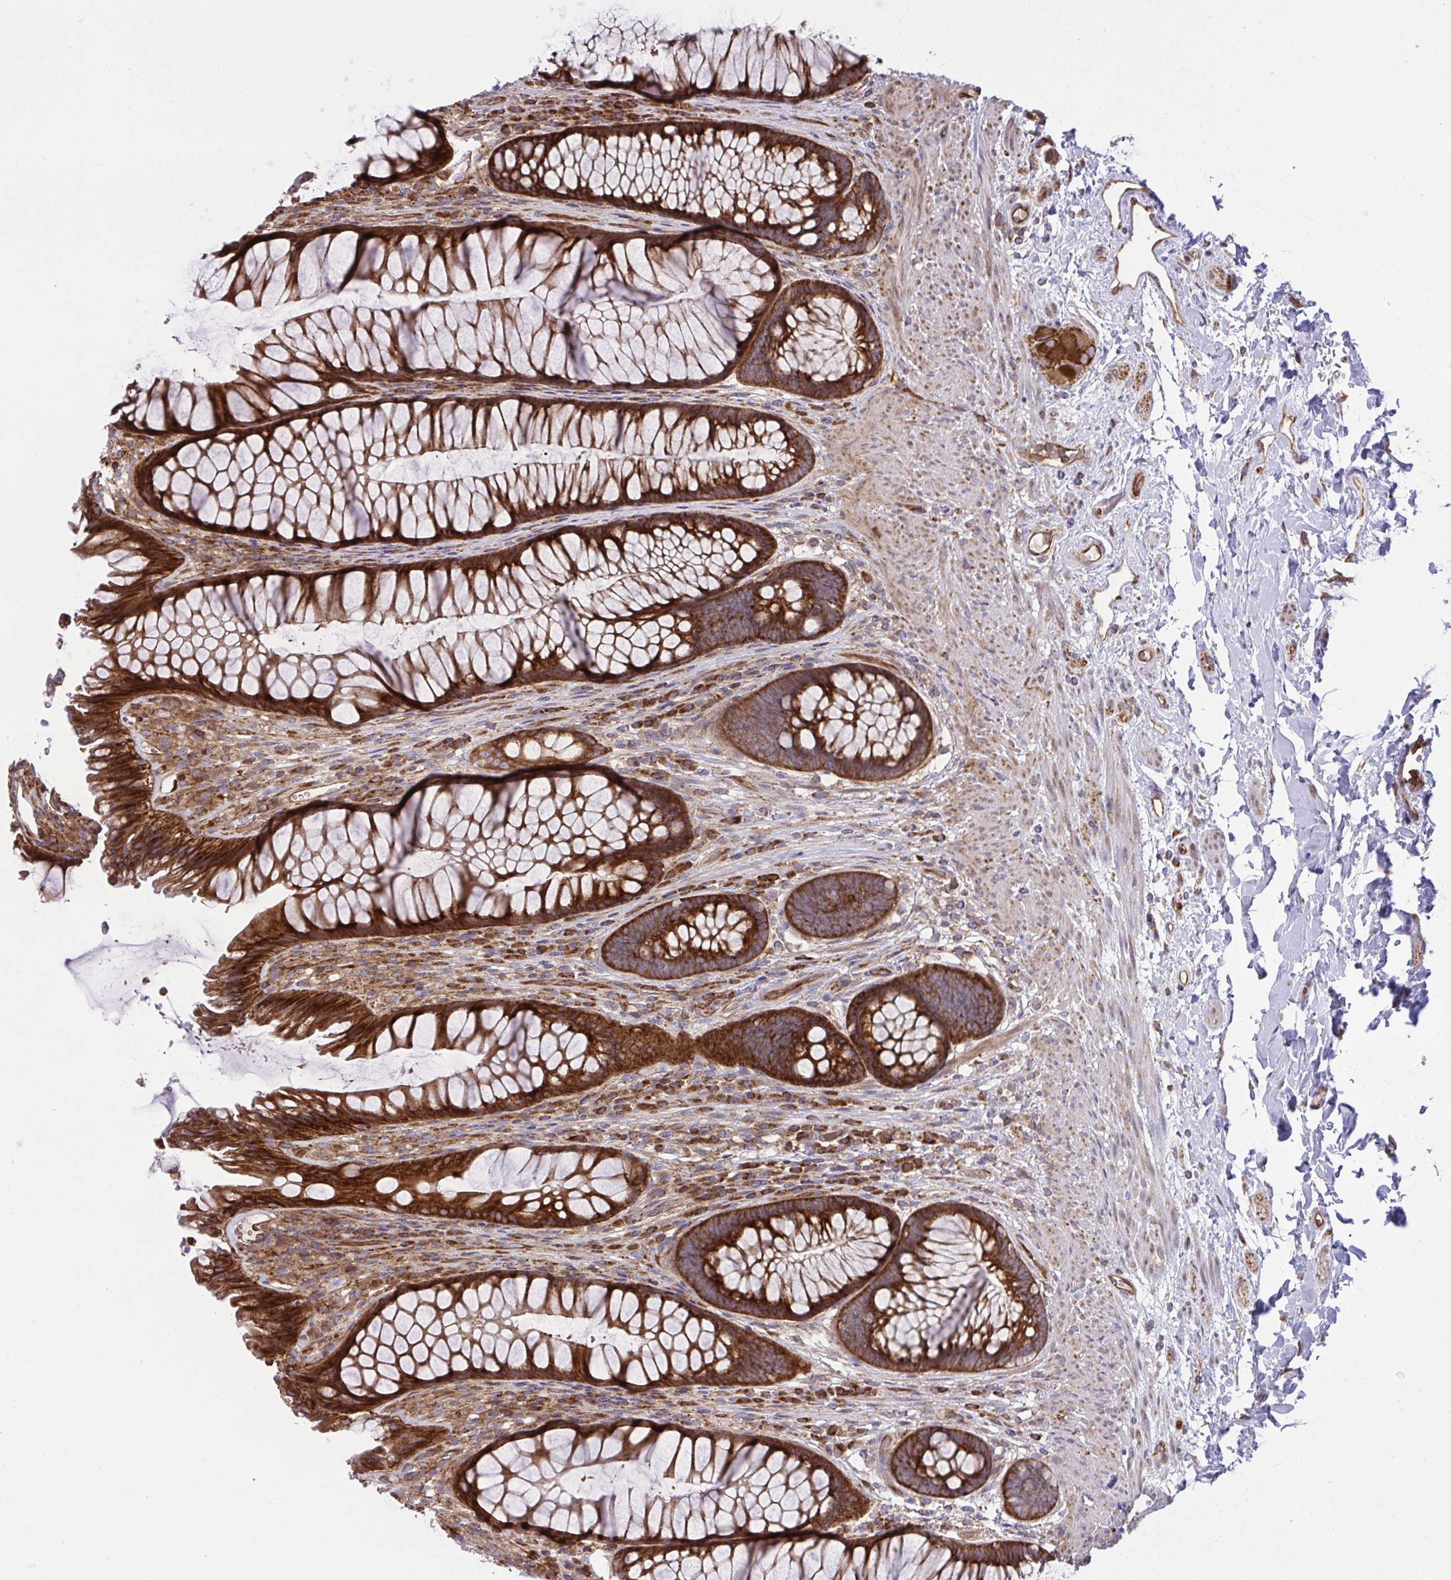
{"staining": {"intensity": "strong", "quantity": ">75%", "location": "cytoplasmic/membranous"}, "tissue": "rectum", "cell_type": "Glandular cells", "image_type": "normal", "snomed": [{"axis": "morphology", "description": "Normal tissue, NOS"}, {"axis": "topography", "description": "Rectum"}], "caption": "Glandular cells reveal high levels of strong cytoplasmic/membranous staining in about >75% of cells in normal human rectum. Using DAB (3,3'-diaminobenzidine) (brown) and hematoxylin (blue) stains, captured at high magnification using brightfield microscopy.", "gene": "NMNAT3", "patient": {"sex": "male", "age": 53}}